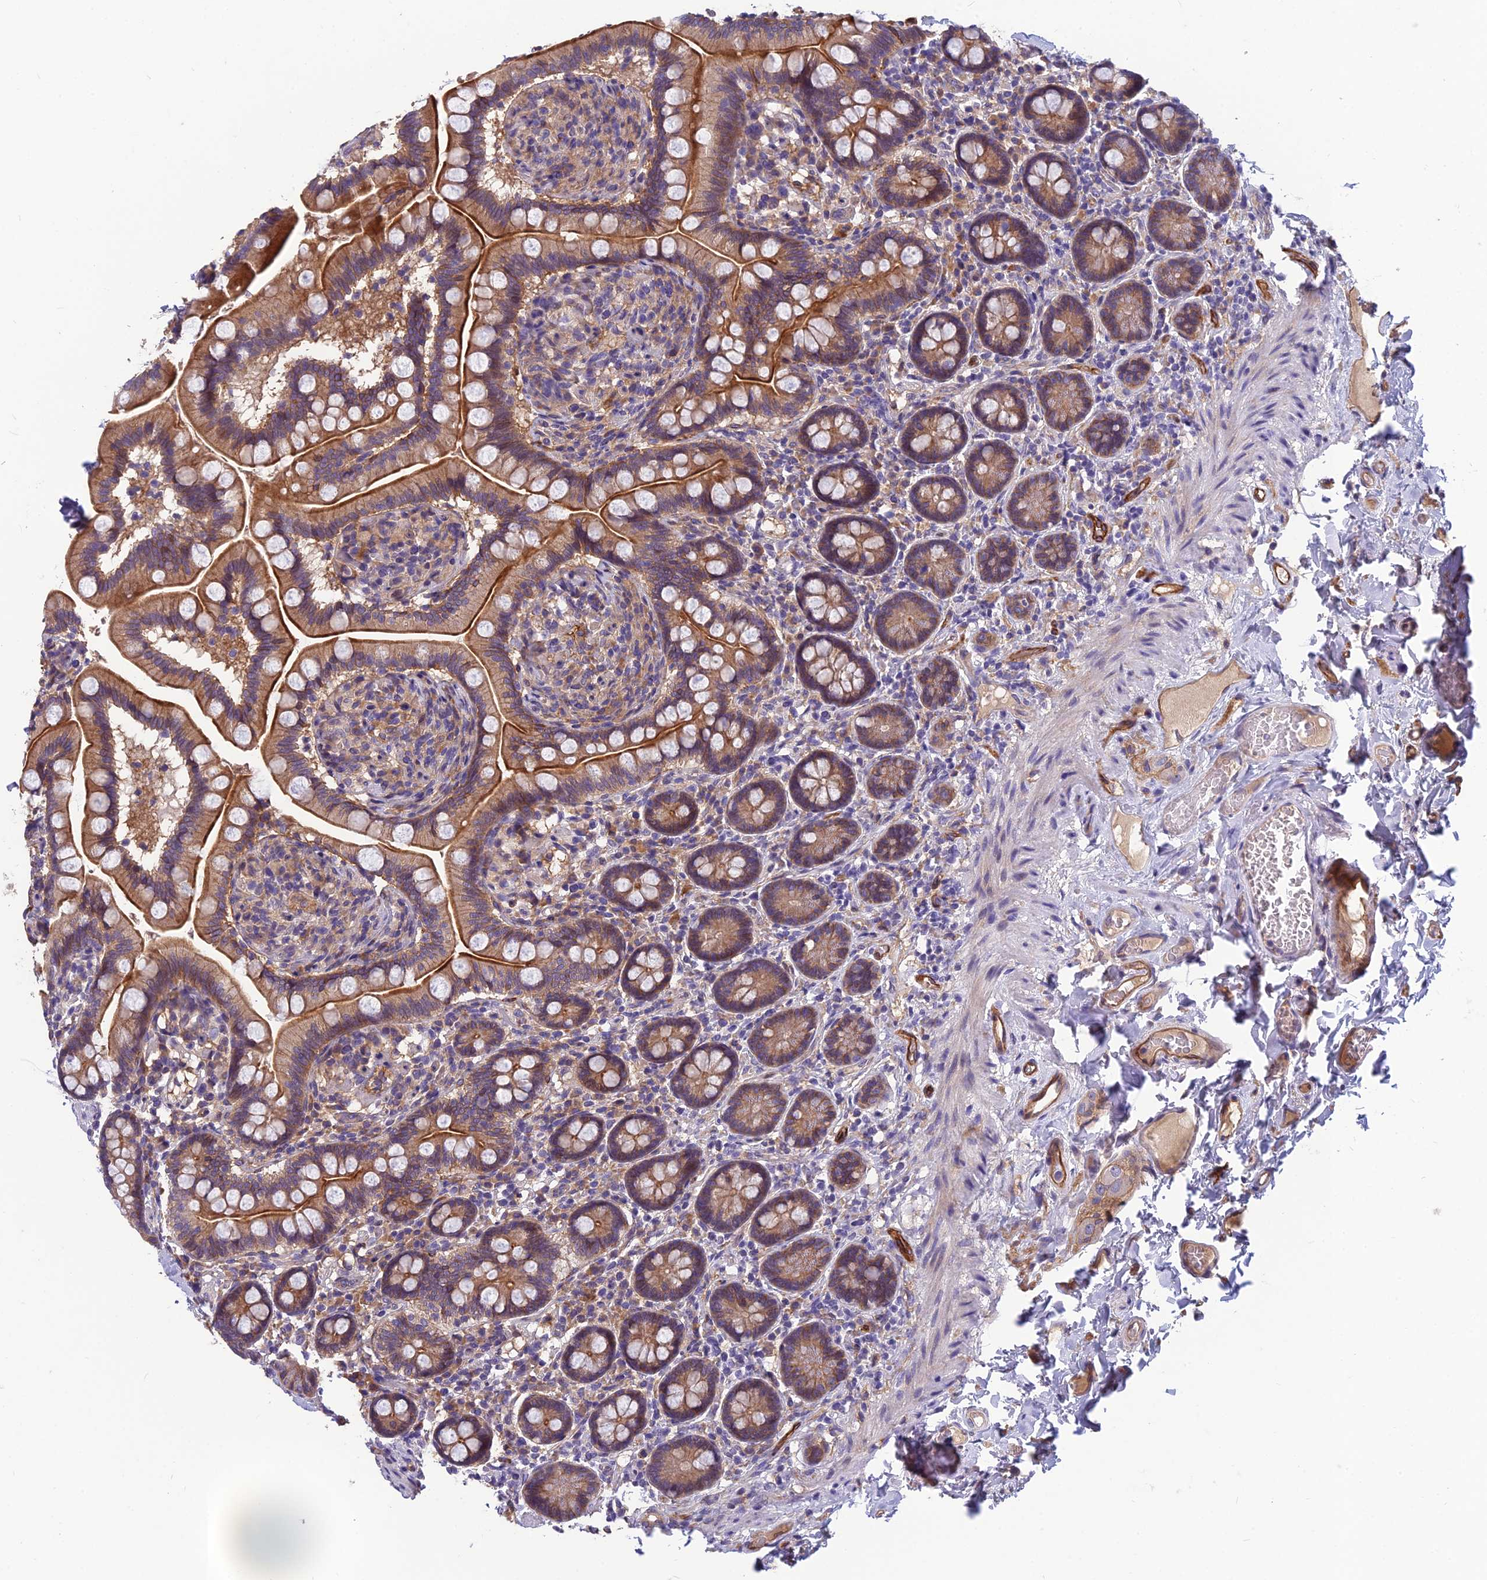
{"staining": {"intensity": "moderate", "quantity": ">75%", "location": "cytoplasmic/membranous"}, "tissue": "small intestine", "cell_type": "Glandular cells", "image_type": "normal", "snomed": [{"axis": "morphology", "description": "Normal tissue, NOS"}, {"axis": "topography", "description": "Small intestine"}], "caption": "Brown immunohistochemical staining in normal human small intestine shows moderate cytoplasmic/membranous positivity in about >75% of glandular cells.", "gene": "TSPAN15", "patient": {"sex": "female", "age": 64}}